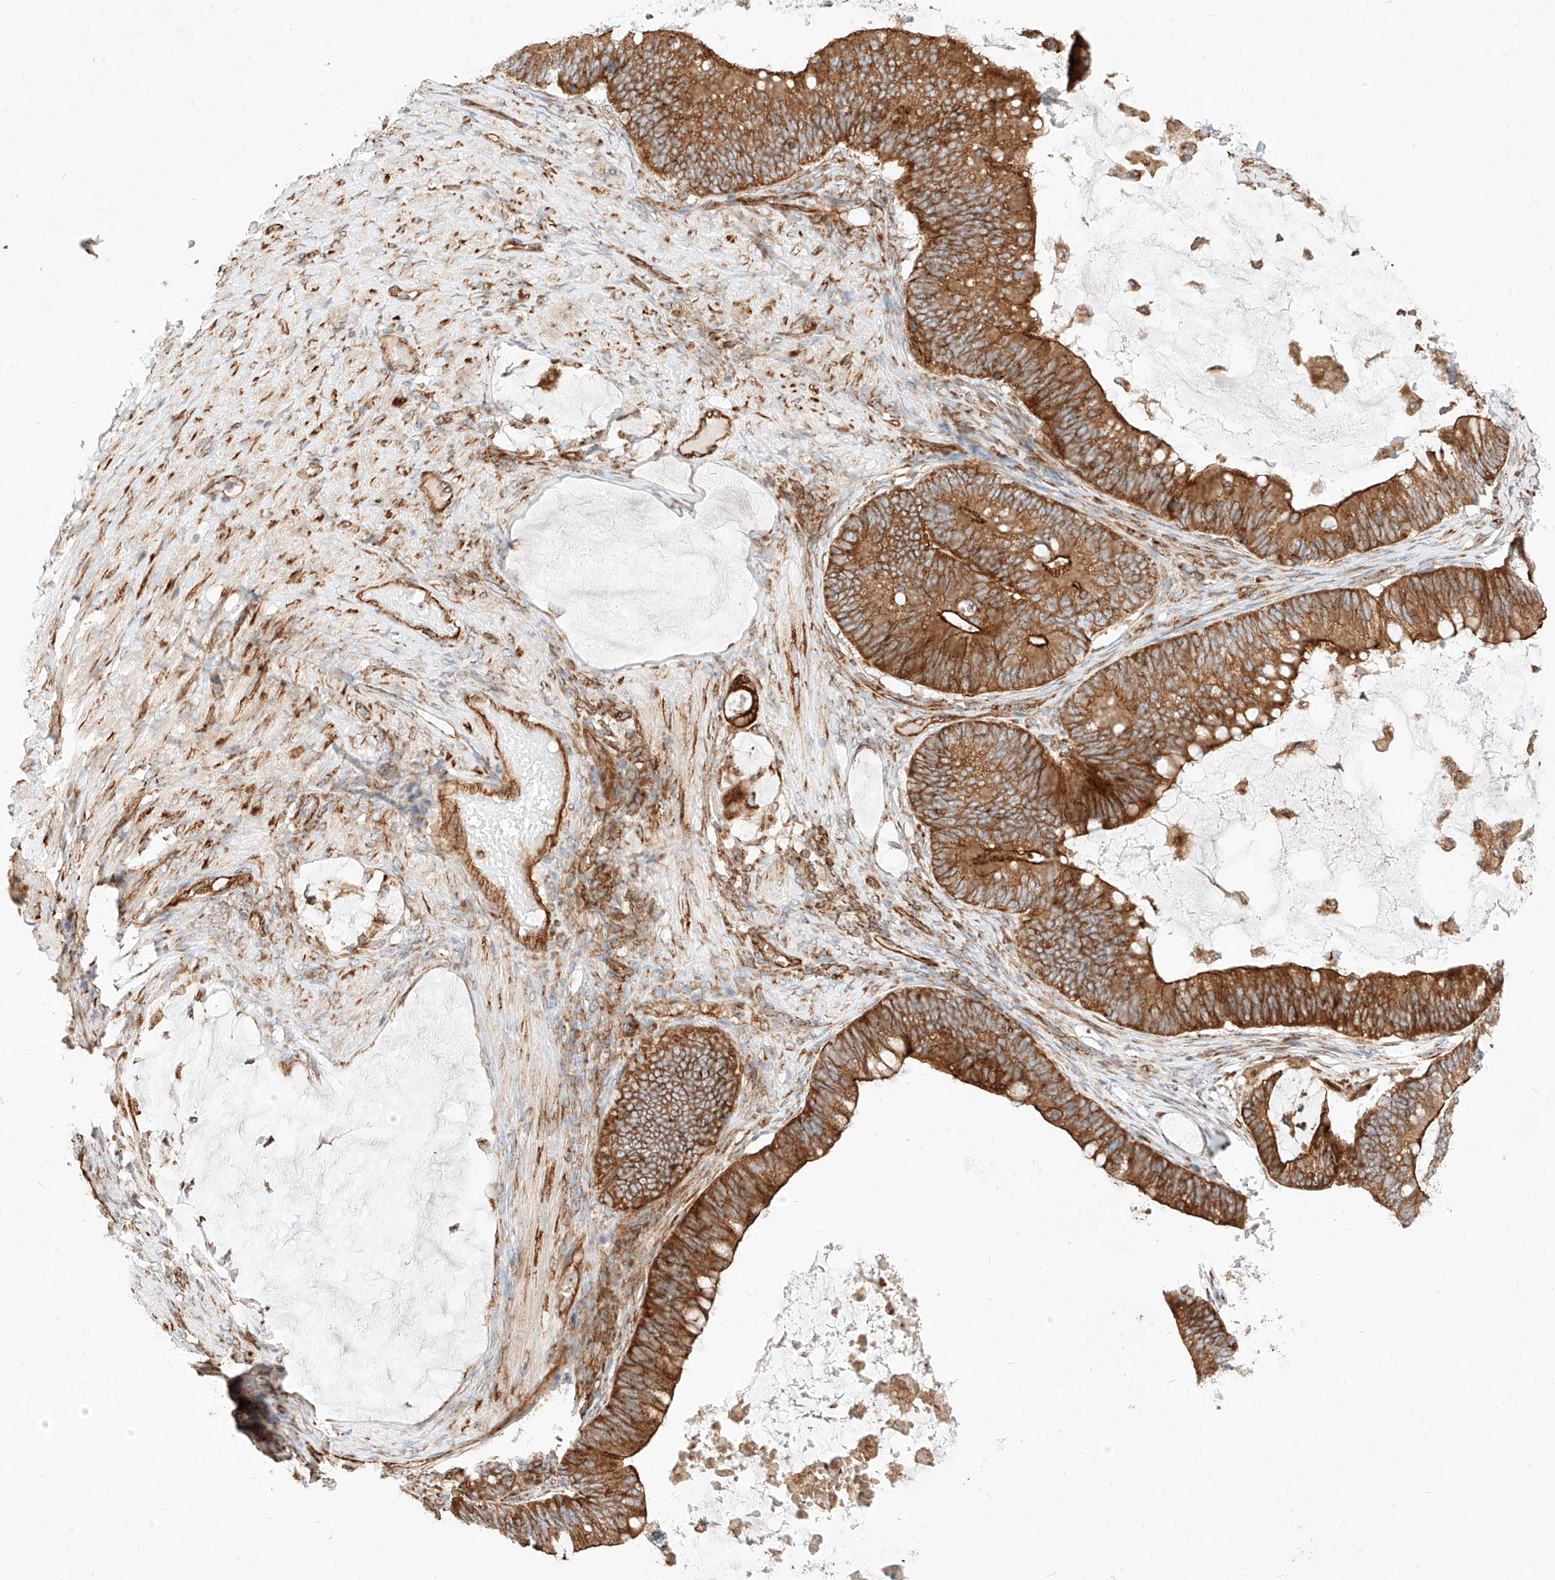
{"staining": {"intensity": "strong", "quantity": ">75%", "location": "cytoplasmic/membranous"}, "tissue": "ovarian cancer", "cell_type": "Tumor cells", "image_type": "cancer", "snomed": [{"axis": "morphology", "description": "Cystadenocarcinoma, mucinous, NOS"}, {"axis": "topography", "description": "Ovary"}], "caption": "Human ovarian cancer (mucinous cystadenocarcinoma) stained with a brown dye shows strong cytoplasmic/membranous positive expression in about >75% of tumor cells.", "gene": "CSGALNACT2", "patient": {"sex": "female", "age": 61}}